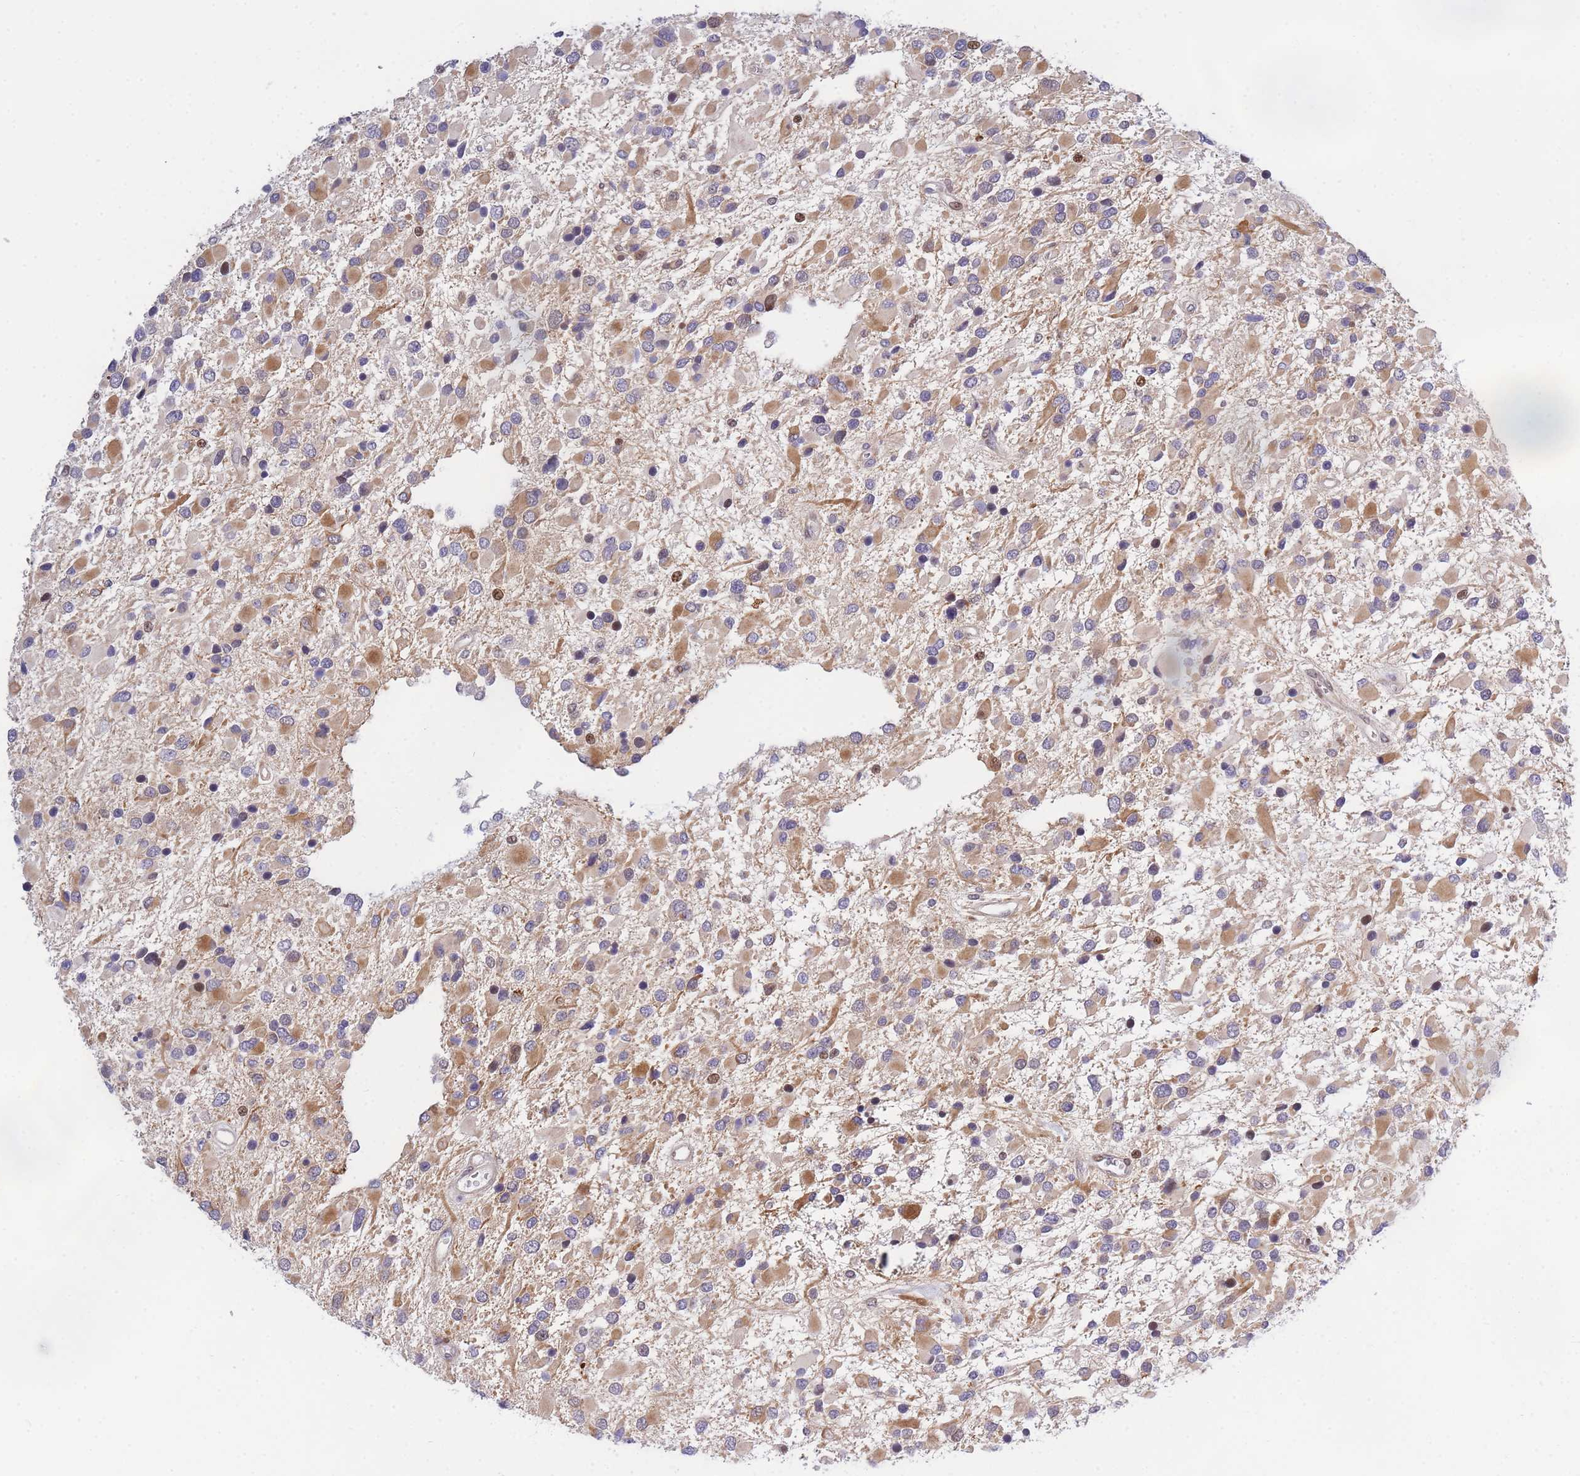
{"staining": {"intensity": "moderate", "quantity": "25%-75%", "location": "cytoplasmic/membranous"}, "tissue": "glioma", "cell_type": "Tumor cells", "image_type": "cancer", "snomed": [{"axis": "morphology", "description": "Glioma, malignant, High grade"}, {"axis": "topography", "description": "Brain"}], "caption": "Malignant glioma (high-grade) stained for a protein reveals moderate cytoplasmic/membranous positivity in tumor cells. (Stains: DAB in brown, nuclei in blue, Microscopy: brightfield microscopy at high magnification).", "gene": "CRACD", "patient": {"sex": "male", "age": 53}}